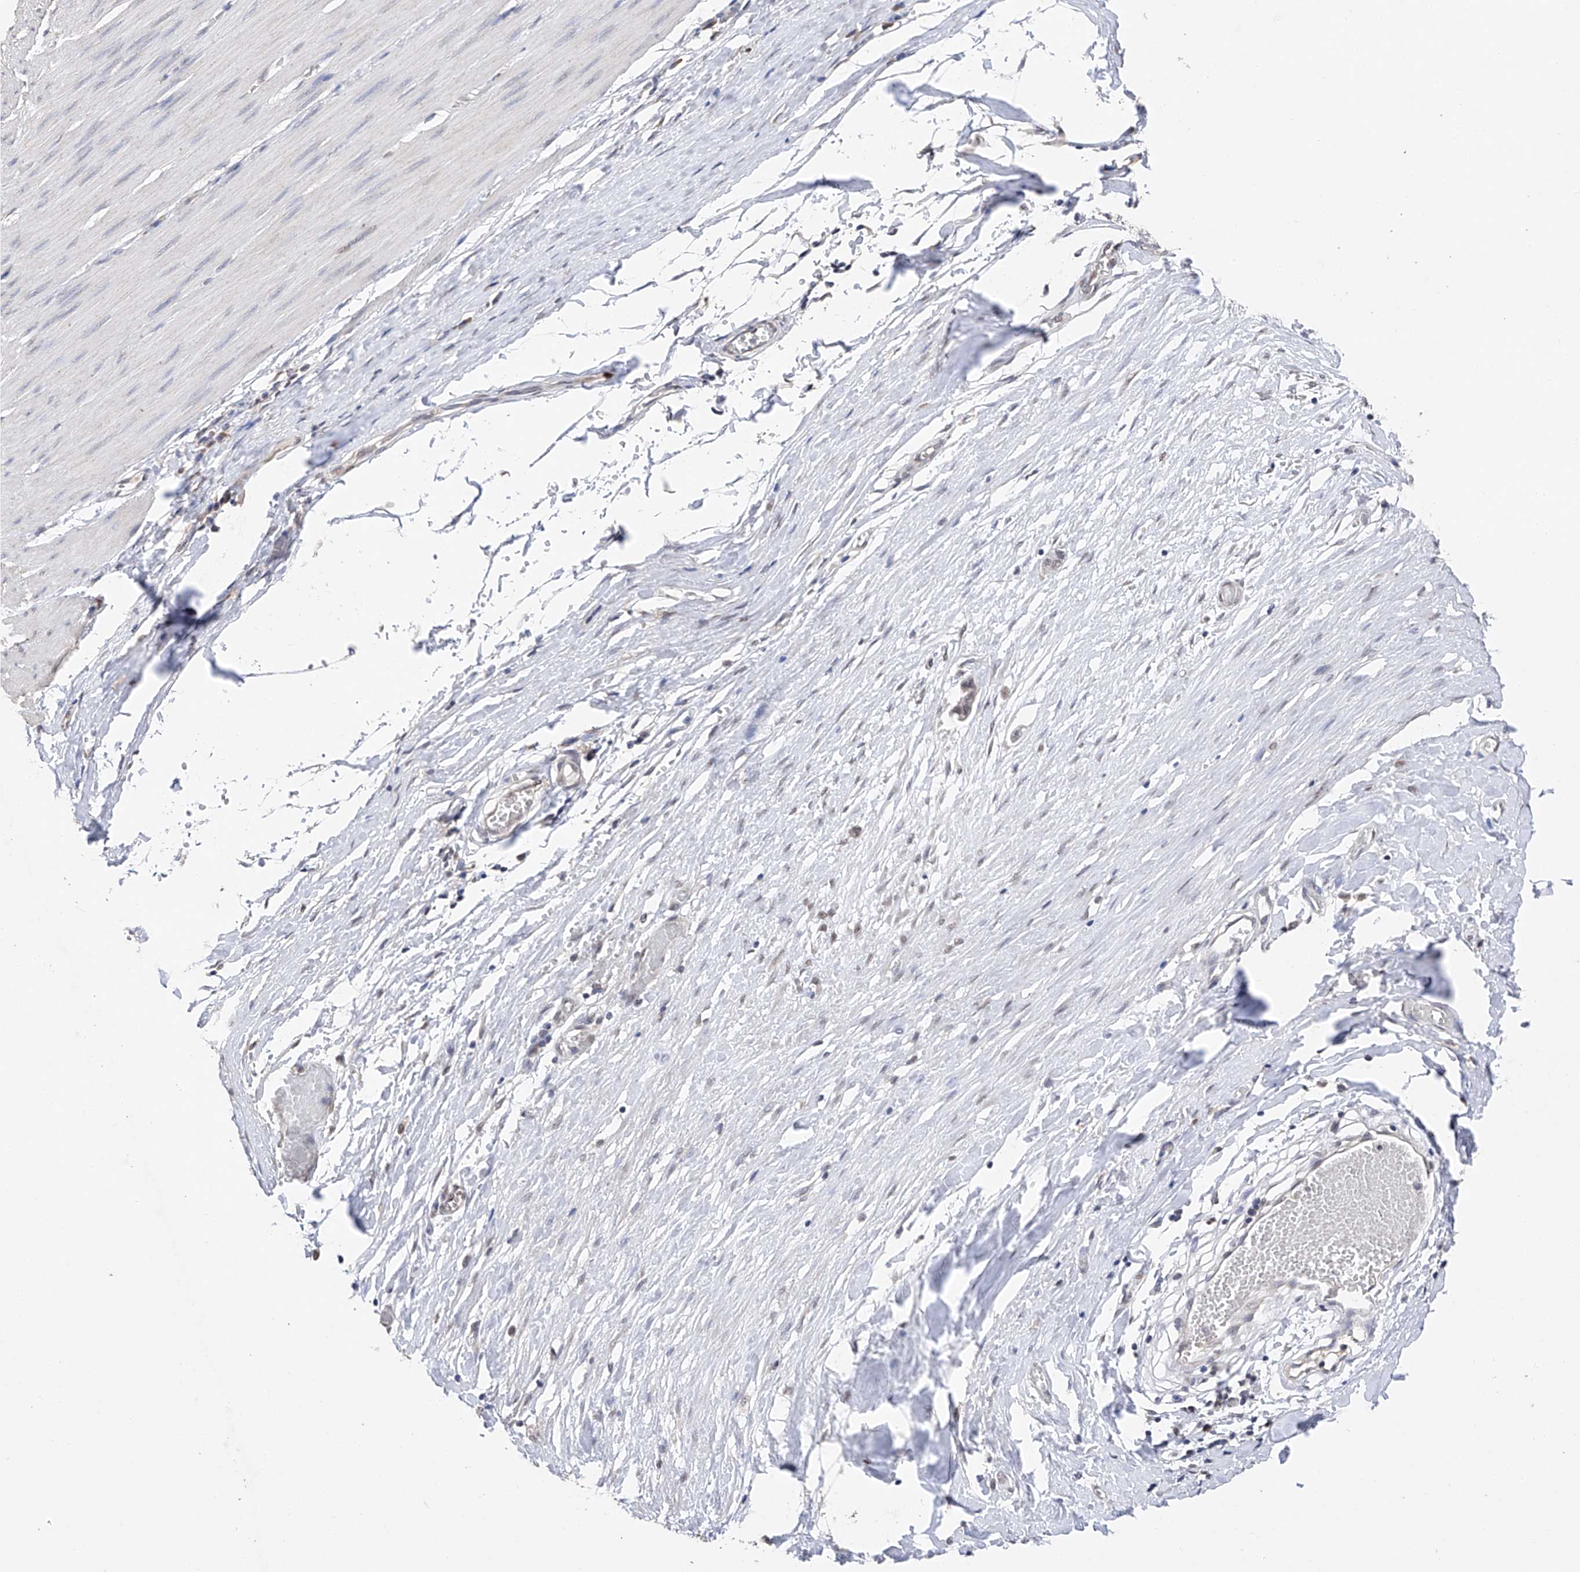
{"staining": {"intensity": "negative", "quantity": "none", "location": "none"}, "tissue": "smooth muscle", "cell_type": "Smooth muscle cells", "image_type": "normal", "snomed": [{"axis": "morphology", "description": "Normal tissue, NOS"}, {"axis": "morphology", "description": "Adenocarcinoma, NOS"}, {"axis": "topography", "description": "Colon"}, {"axis": "topography", "description": "Peripheral nerve tissue"}], "caption": "This is an immunohistochemistry (IHC) image of benign smooth muscle. There is no staining in smooth muscle cells.", "gene": "DMAP1", "patient": {"sex": "male", "age": 14}}